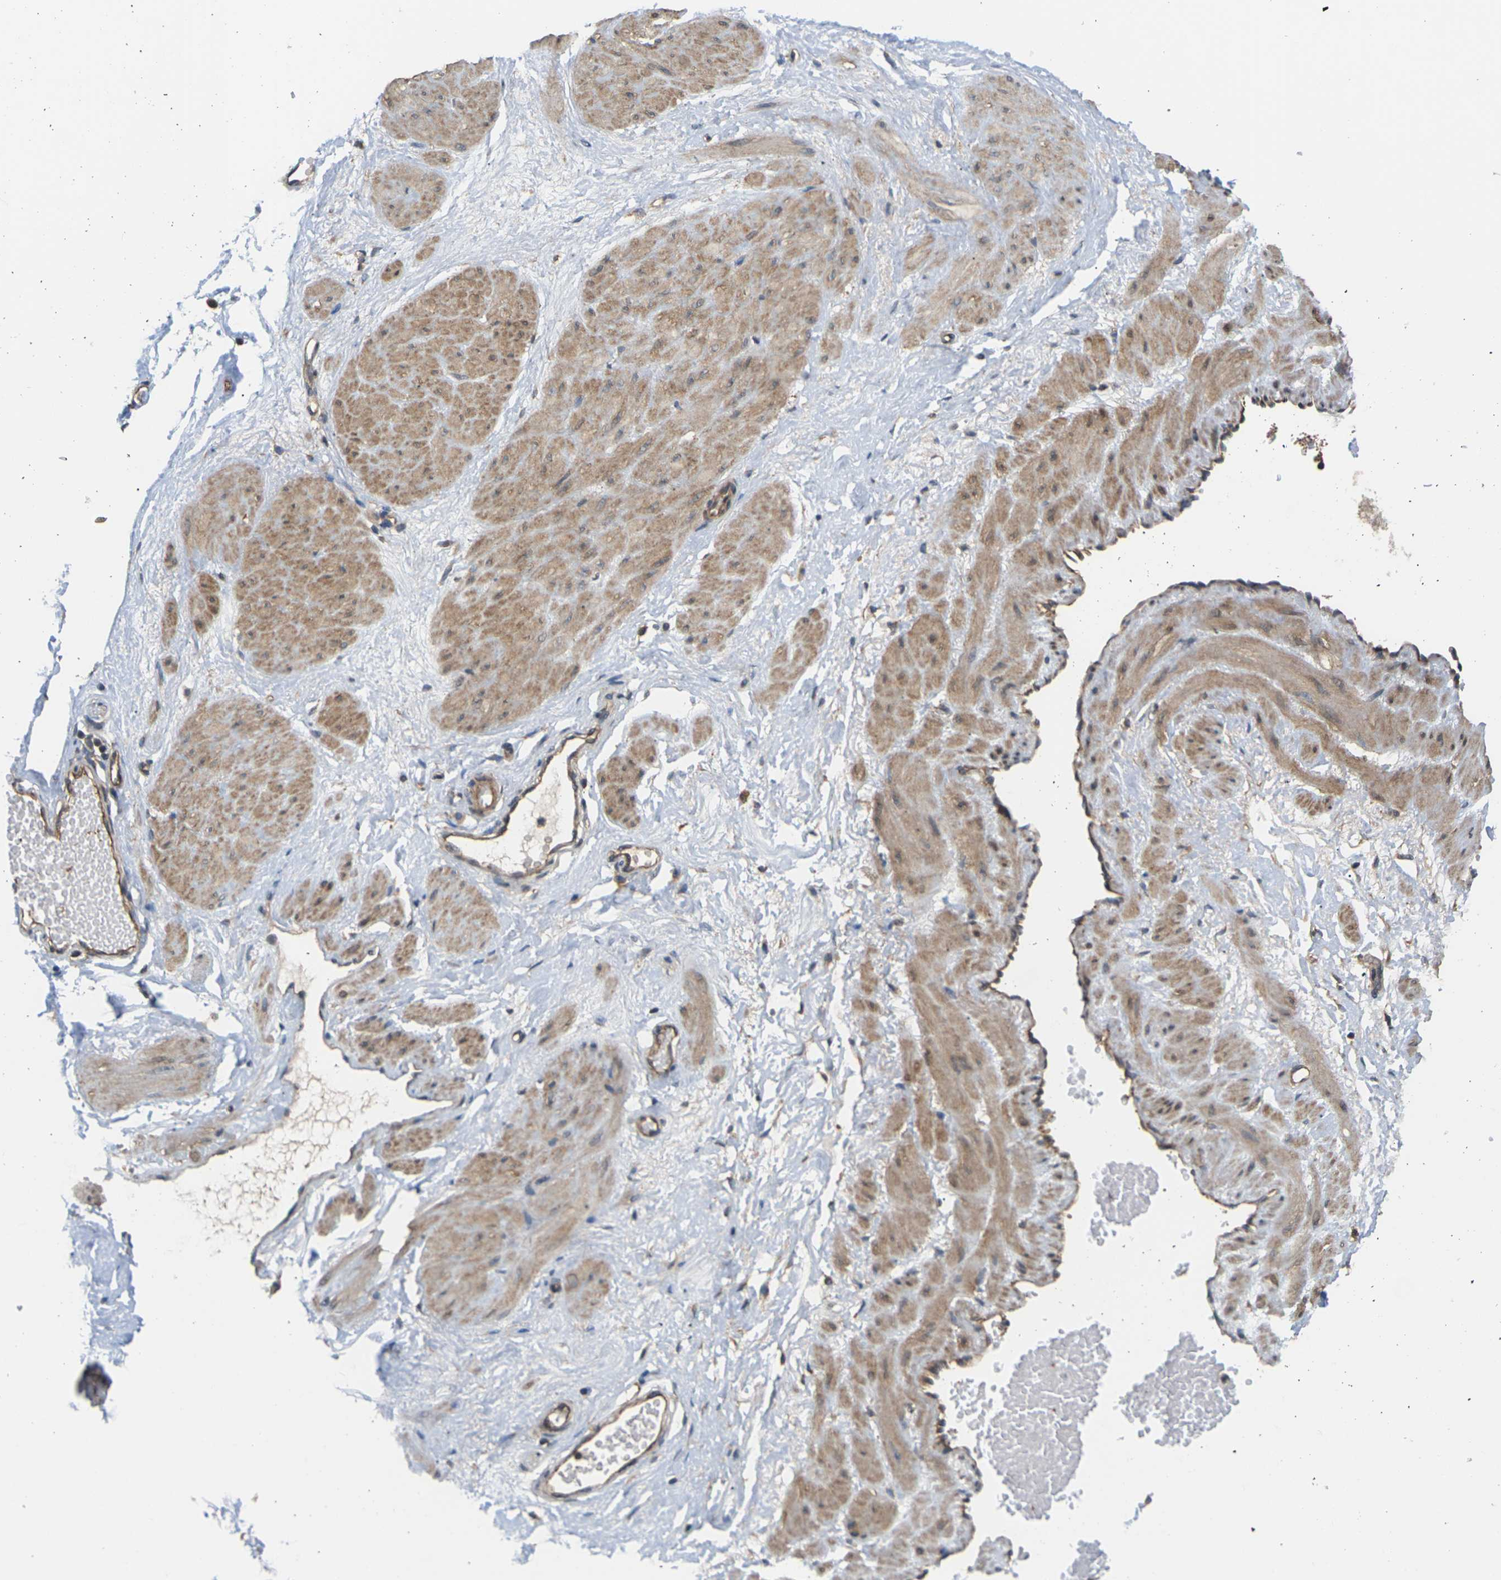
{"staining": {"intensity": "negative", "quantity": "none", "location": "none"}, "tissue": "adipose tissue", "cell_type": "Adipocytes", "image_type": "normal", "snomed": [{"axis": "morphology", "description": "Normal tissue, NOS"}, {"axis": "topography", "description": "Soft tissue"}, {"axis": "topography", "description": "Vascular tissue"}], "caption": "High power microscopy micrograph of an immunohistochemistry histopathology image of normal adipose tissue, revealing no significant staining in adipocytes.", "gene": "NRAS", "patient": {"sex": "female", "age": 35}}